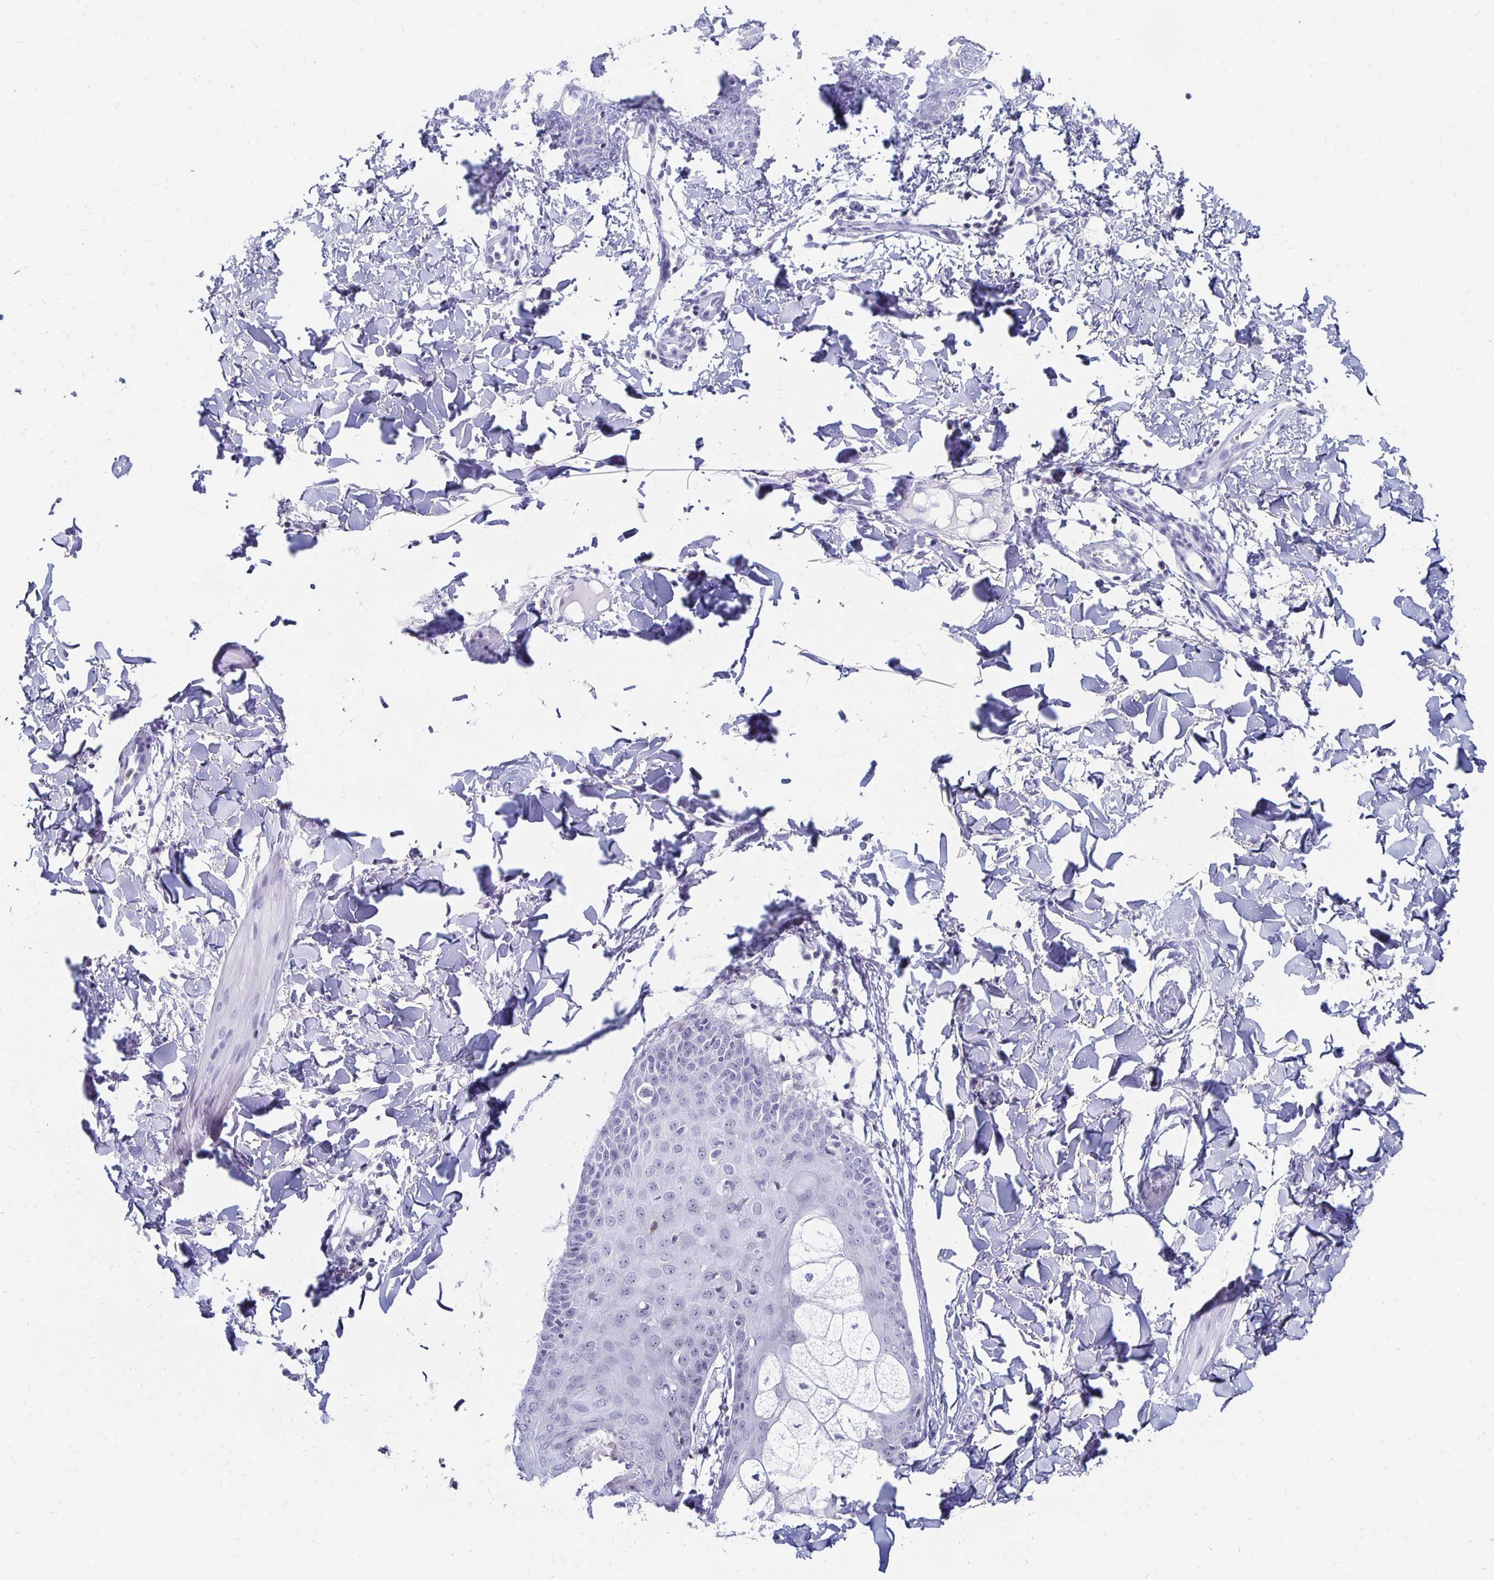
{"staining": {"intensity": "negative", "quantity": "none", "location": "none"}, "tissue": "skin", "cell_type": "Fibroblasts", "image_type": "normal", "snomed": [{"axis": "morphology", "description": "Normal tissue, NOS"}, {"axis": "topography", "description": "Skin"}], "caption": "Human skin stained for a protein using immunohistochemistry exhibits no staining in fibroblasts.", "gene": "SYT2", "patient": {"sex": "male", "age": 16}}